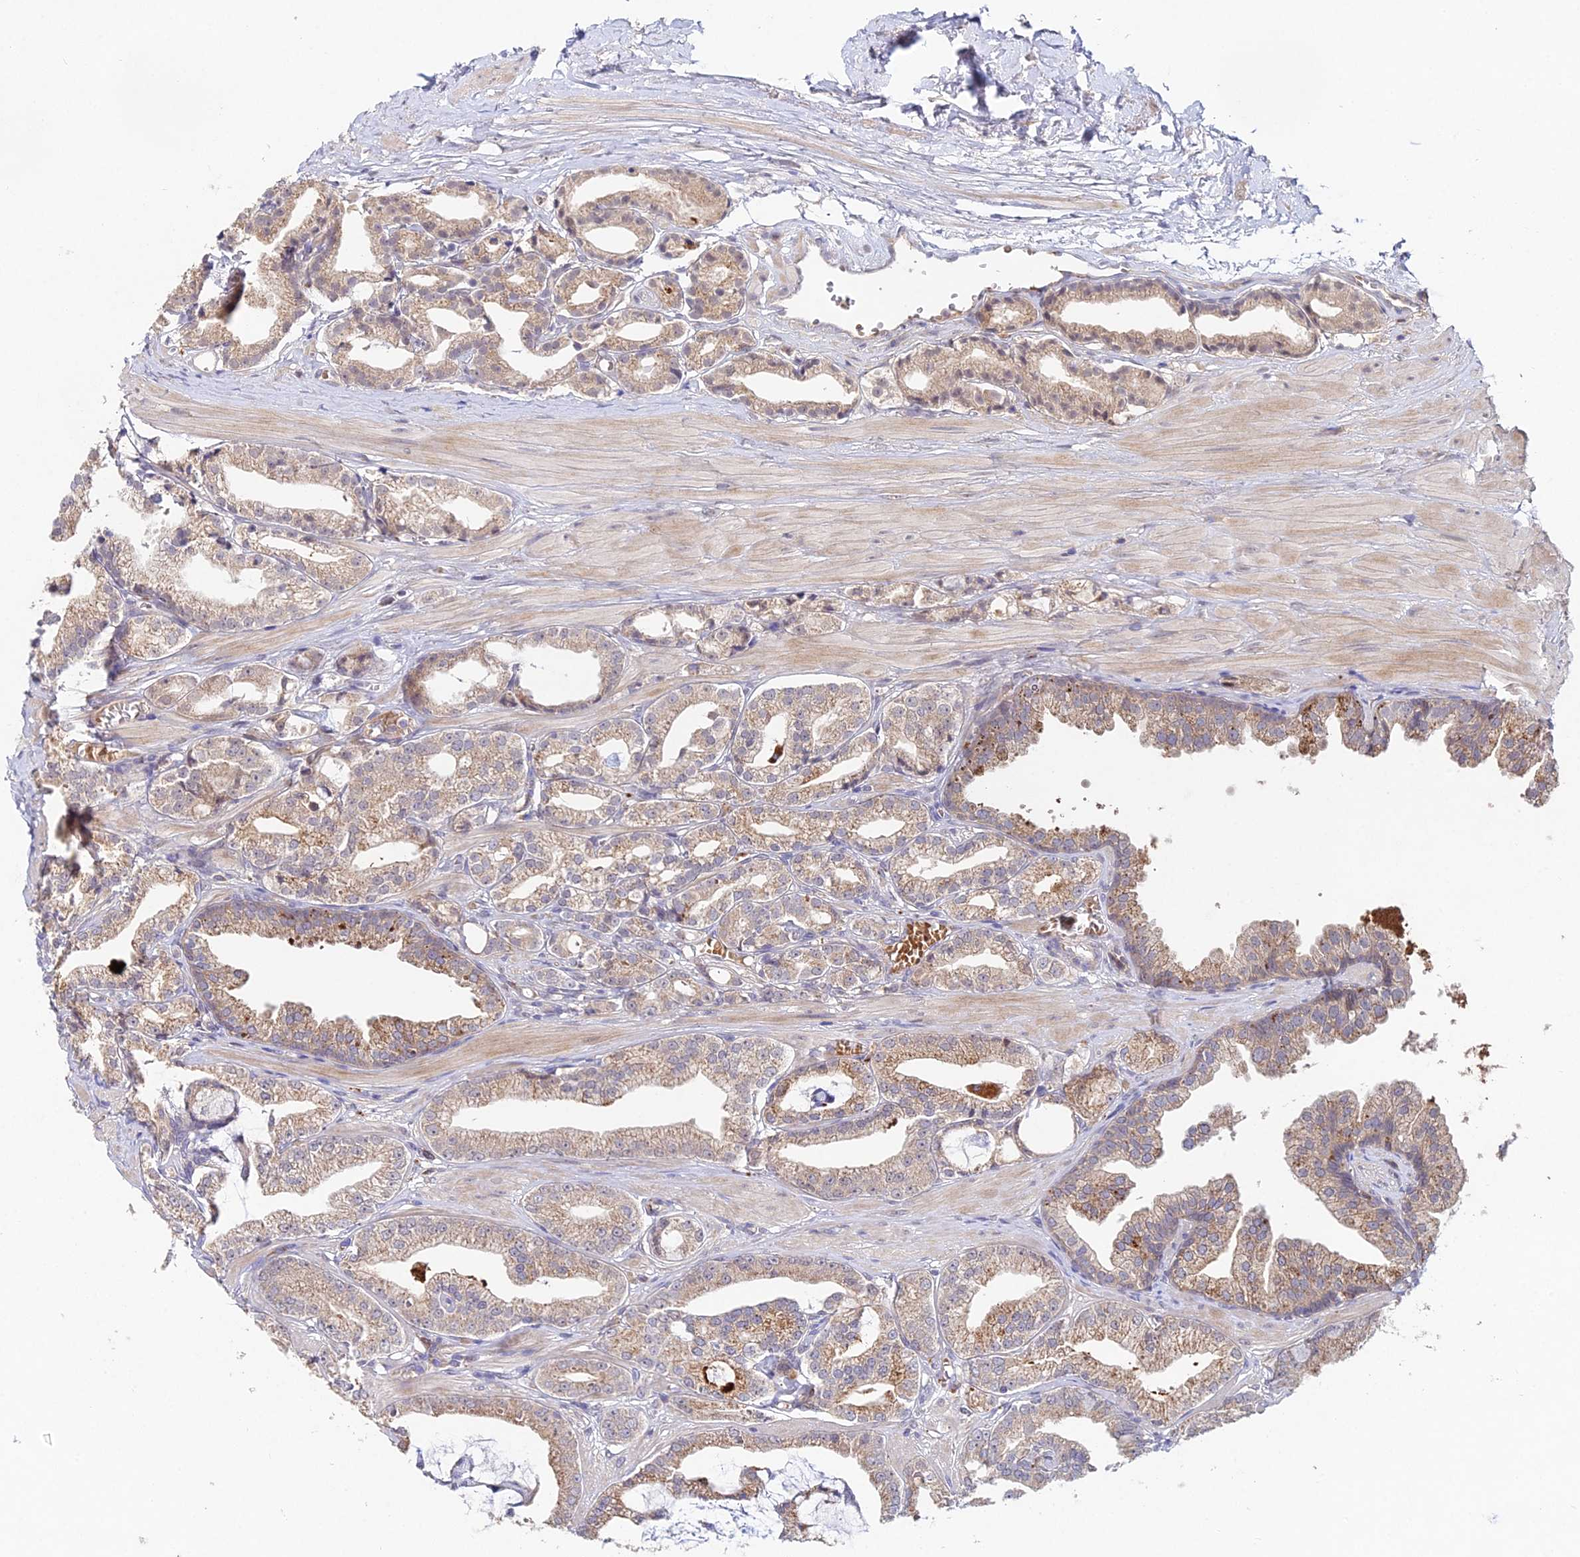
{"staining": {"intensity": "moderate", "quantity": "25%-75%", "location": "cytoplasmic/membranous"}, "tissue": "prostate cancer", "cell_type": "Tumor cells", "image_type": "cancer", "snomed": [{"axis": "morphology", "description": "Adenocarcinoma, High grade"}, {"axis": "topography", "description": "Prostate"}], "caption": "Tumor cells exhibit medium levels of moderate cytoplasmic/membranous positivity in about 25%-75% of cells in human prostate high-grade adenocarcinoma.", "gene": "WDR43", "patient": {"sex": "male", "age": 71}}